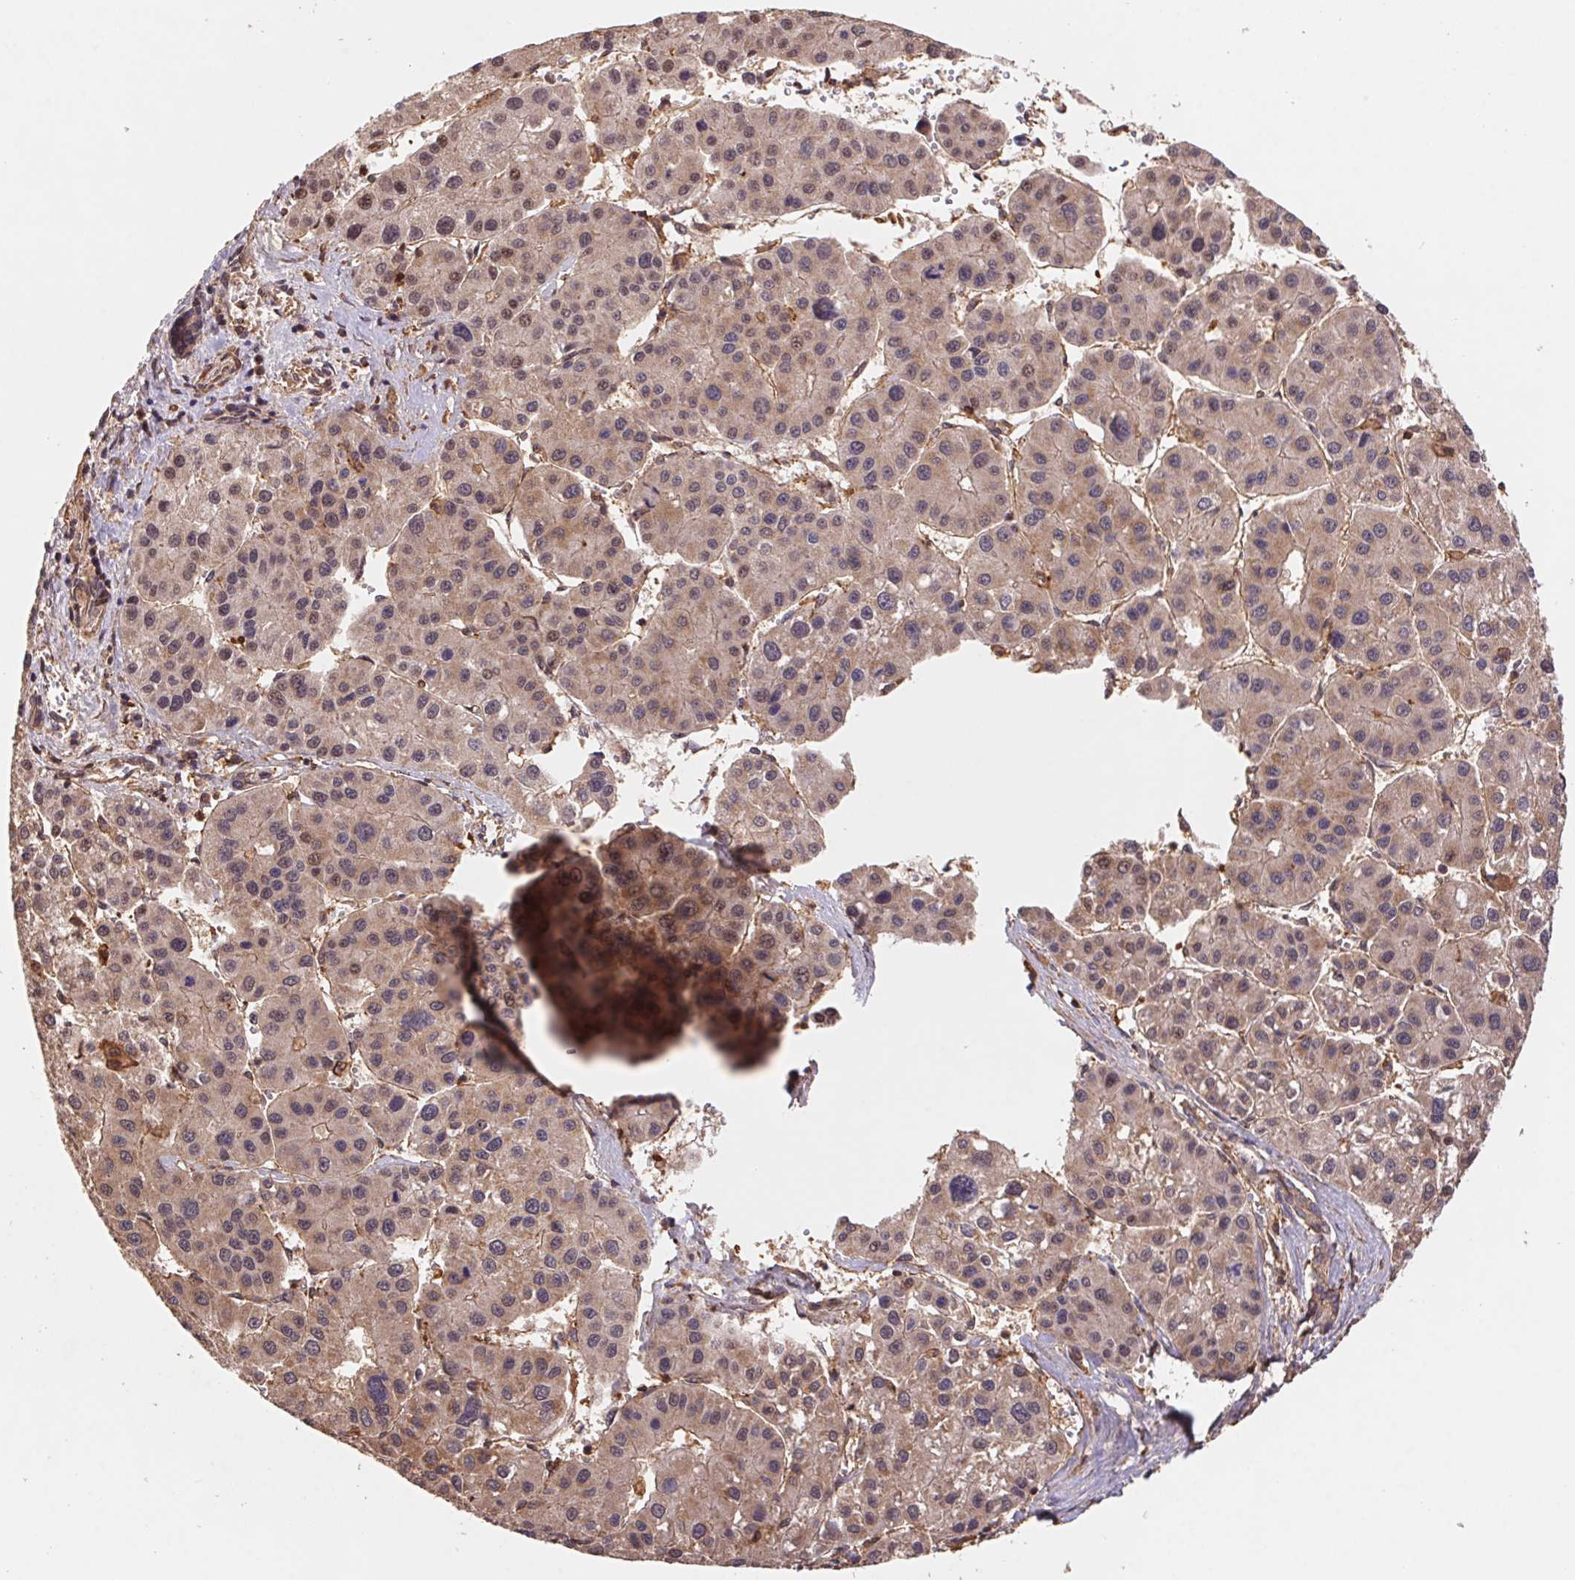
{"staining": {"intensity": "weak", "quantity": "25%-75%", "location": "cytoplasmic/membranous"}, "tissue": "liver cancer", "cell_type": "Tumor cells", "image_type": "cancer", "snomed": [{"axis": "morphology", "description": "Carcinoma, Hepatocellular, NOS"}, {"axis": "topography", "description": "Liver"}], "caption": "The micrograph reveals staining of liver hepatocellular carcinoma, revealing weak cytoplasmic/membranous protein positivity (brown color) within tumor cells.", "gene": "ATG10", "patient": {"sex": "male", "age": 73}}